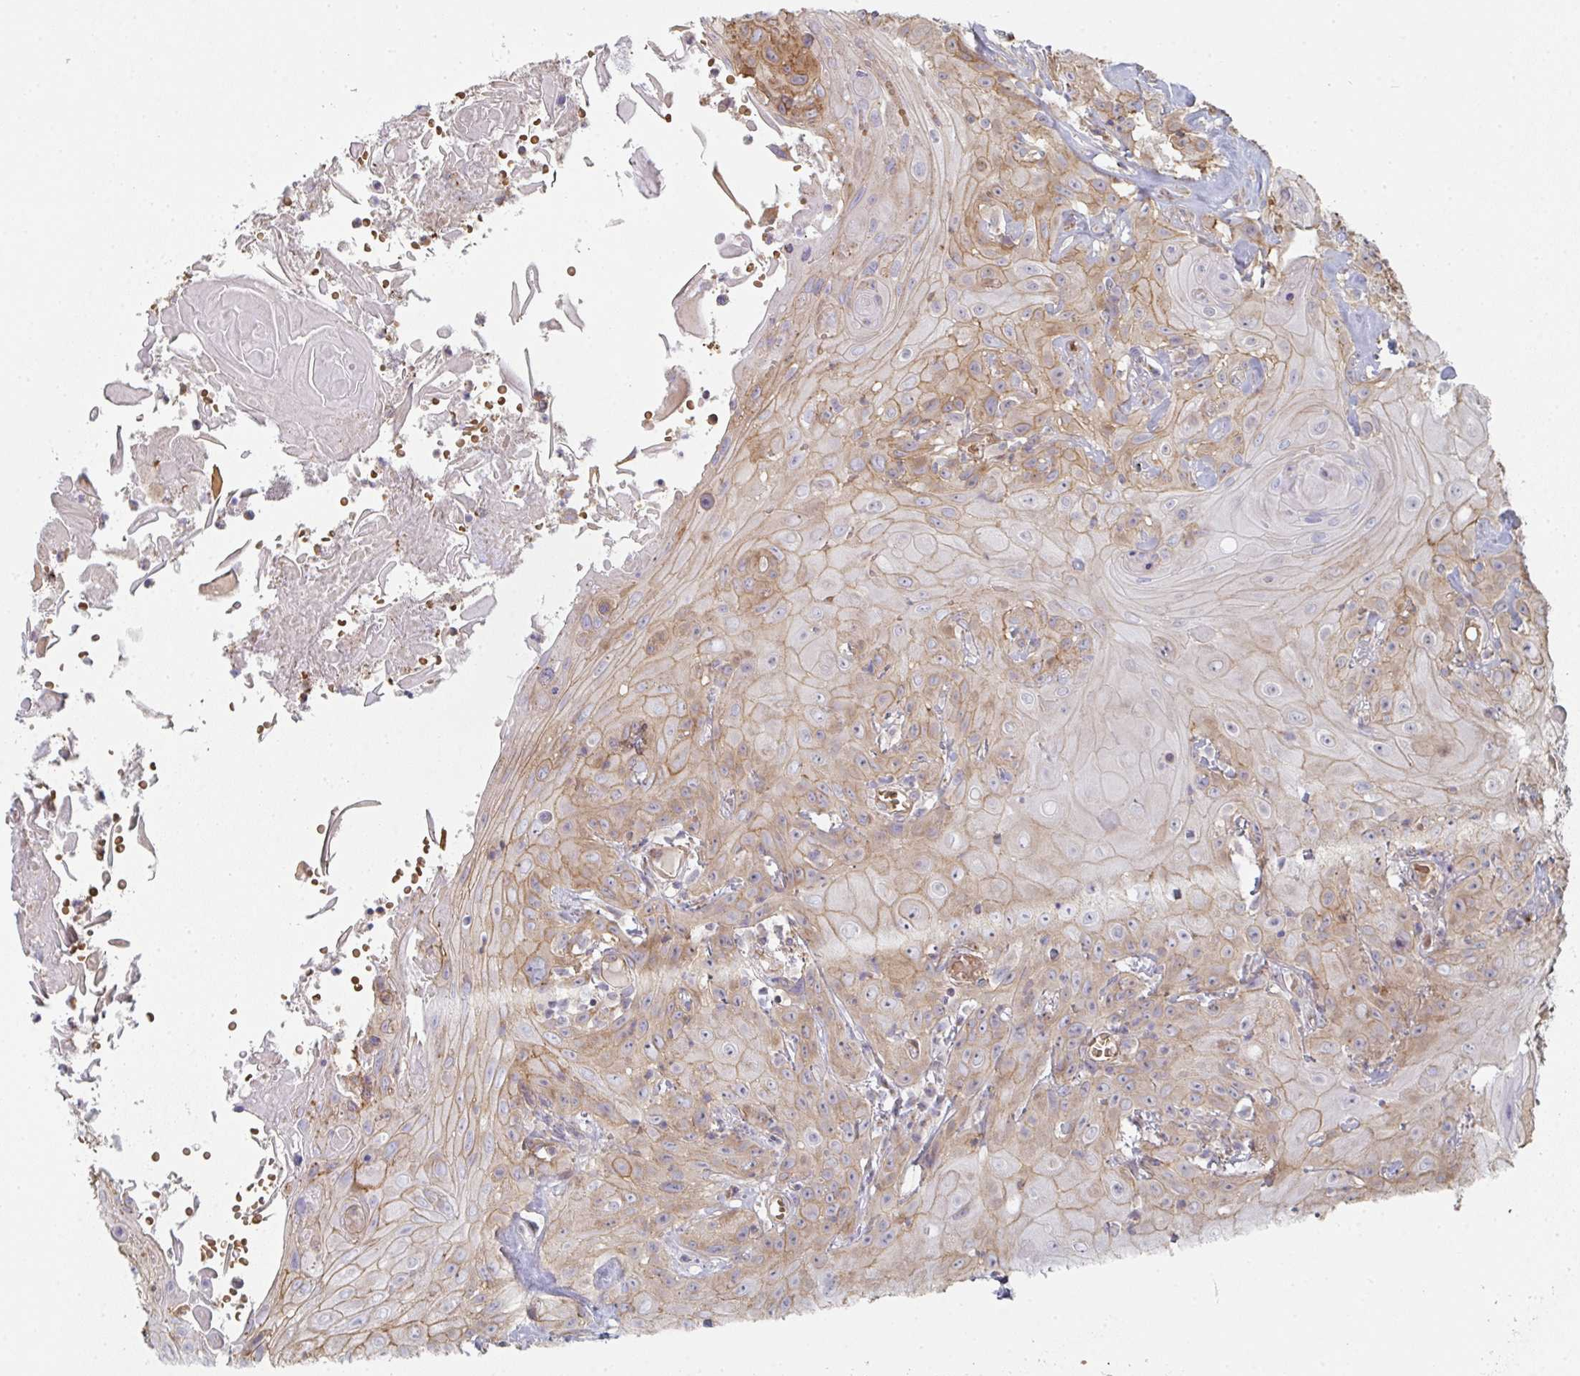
{"staining": {"intensity": "moderate", "quantity": "25%-75%", "location": "cytoplasmic/membranous"}, "tissue": "head and neck cancer", "cell_type": "Tumor cells", "image_type": "cancer", "snomed": [{"axis": "morphology", "description": "Squamous cell carcinoma, NOS"}, {"axis": "topography", "description": "Skin"}, {"axis": "topography", "description": "Head-Neck"}], "caption": "An image showing moderate cytoplasmic/membranous staining in about 25%-75% of tumor cells in head and neck cancer (squamous cell carcinoma), as visualized by brown immunohistochemical staining.", "gene": "ZNF526", "patient": {"sex": "male", "age": 80}}